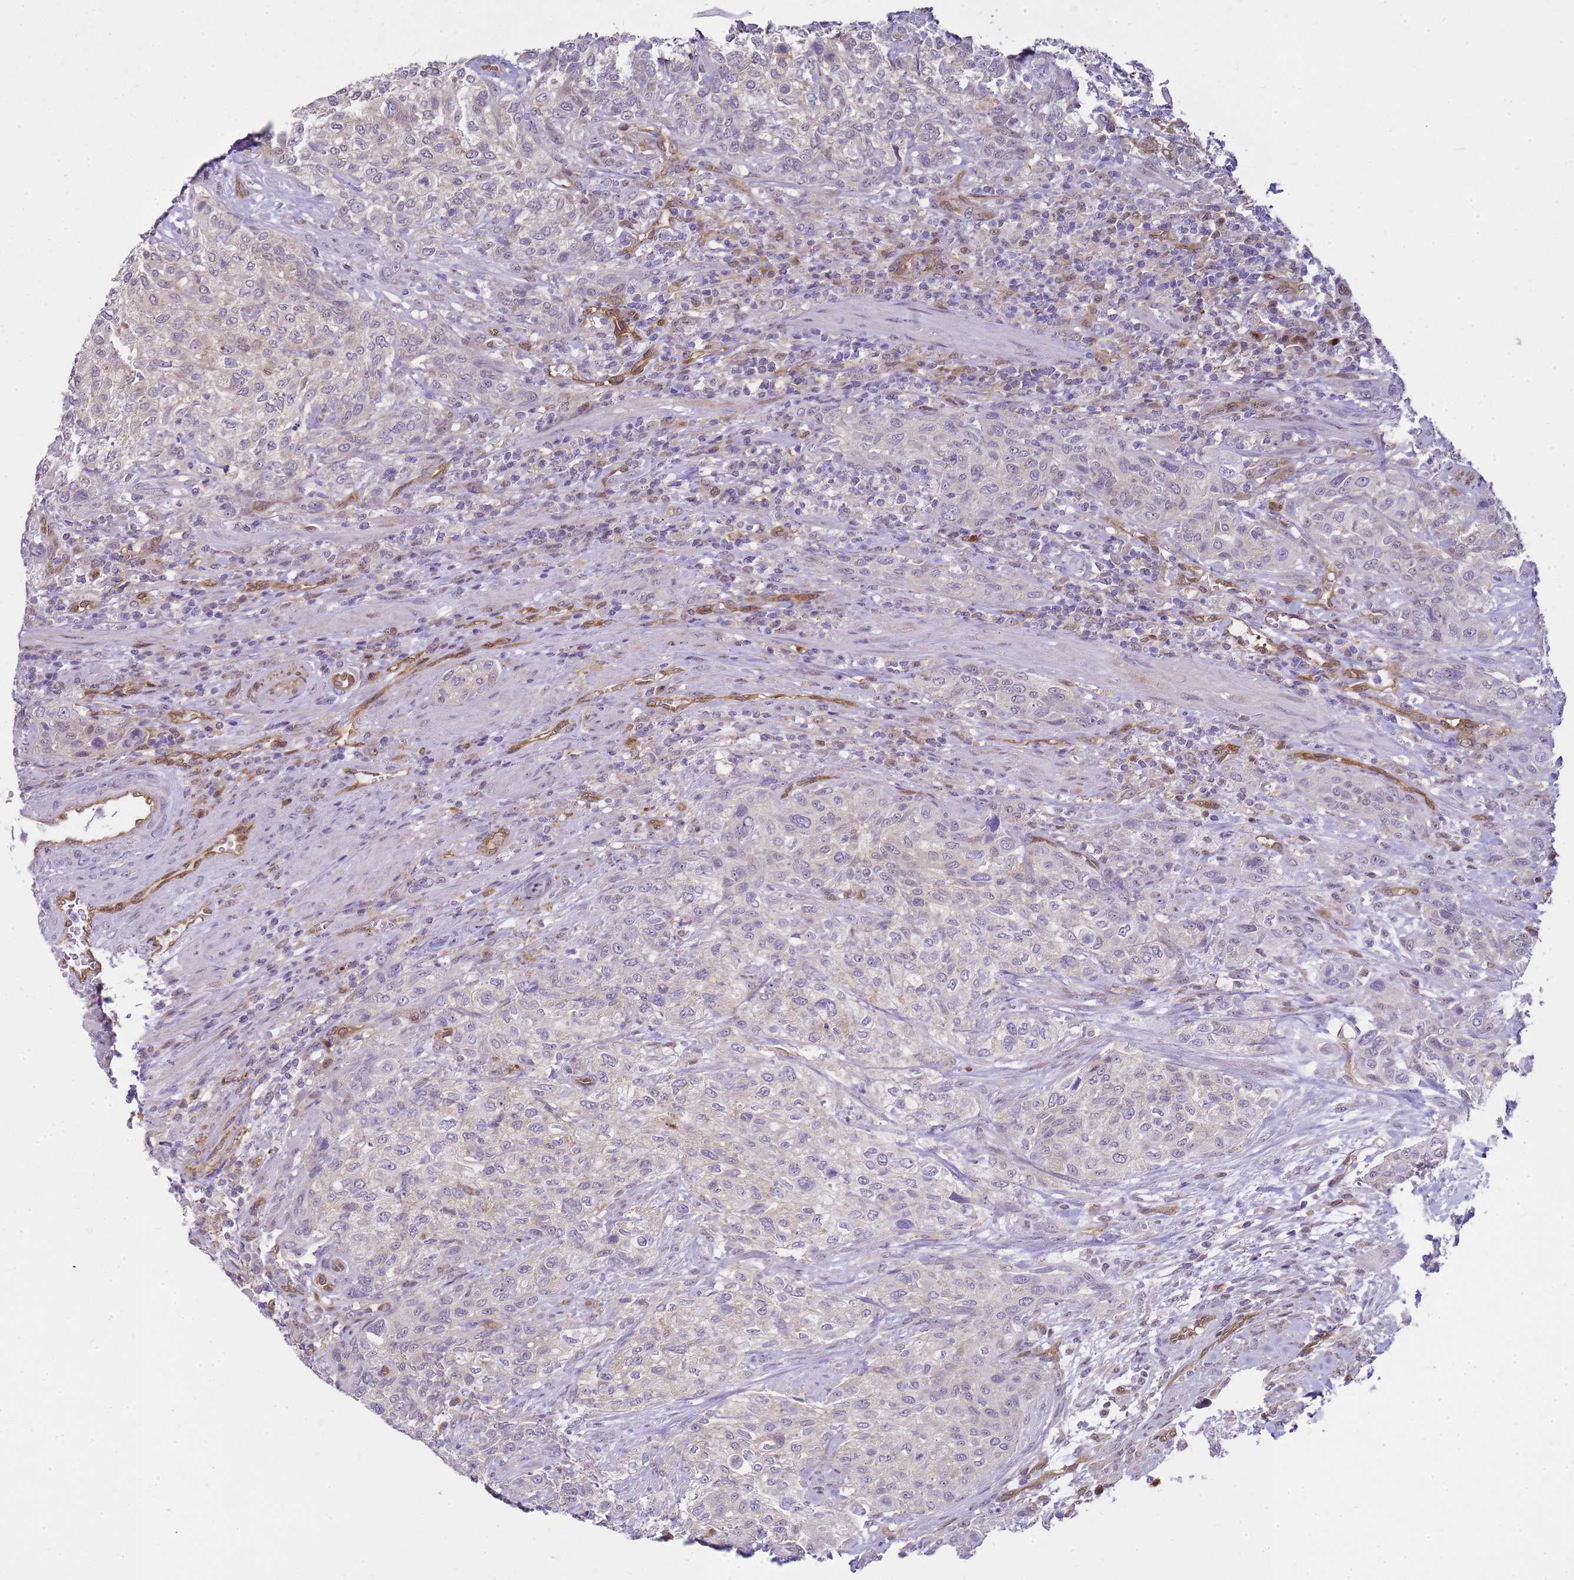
{"staining": {"intensity": "negative", "quantity": "none", "location": "none"}, "tissue": "urothelial cancer", "cell_type": "Tumor cells", "image_type": "cancer", "snomed": [{"axis": "morphology", "description": "Normal tissue, NOS"}, {"axis": "morphology", "description": "Urothelial carcinoma, NOS"}, {"axis": "topography", "description": "Urinary bladder"}, {"axis": "topography", "description": "Peripheral nerve tissue"}], "caption": "An image of human transitional cell carcinoma is negative for staining in tumor cells.", "gene": "YWHAE", "patient": {"sex": "male", "age": 35}}